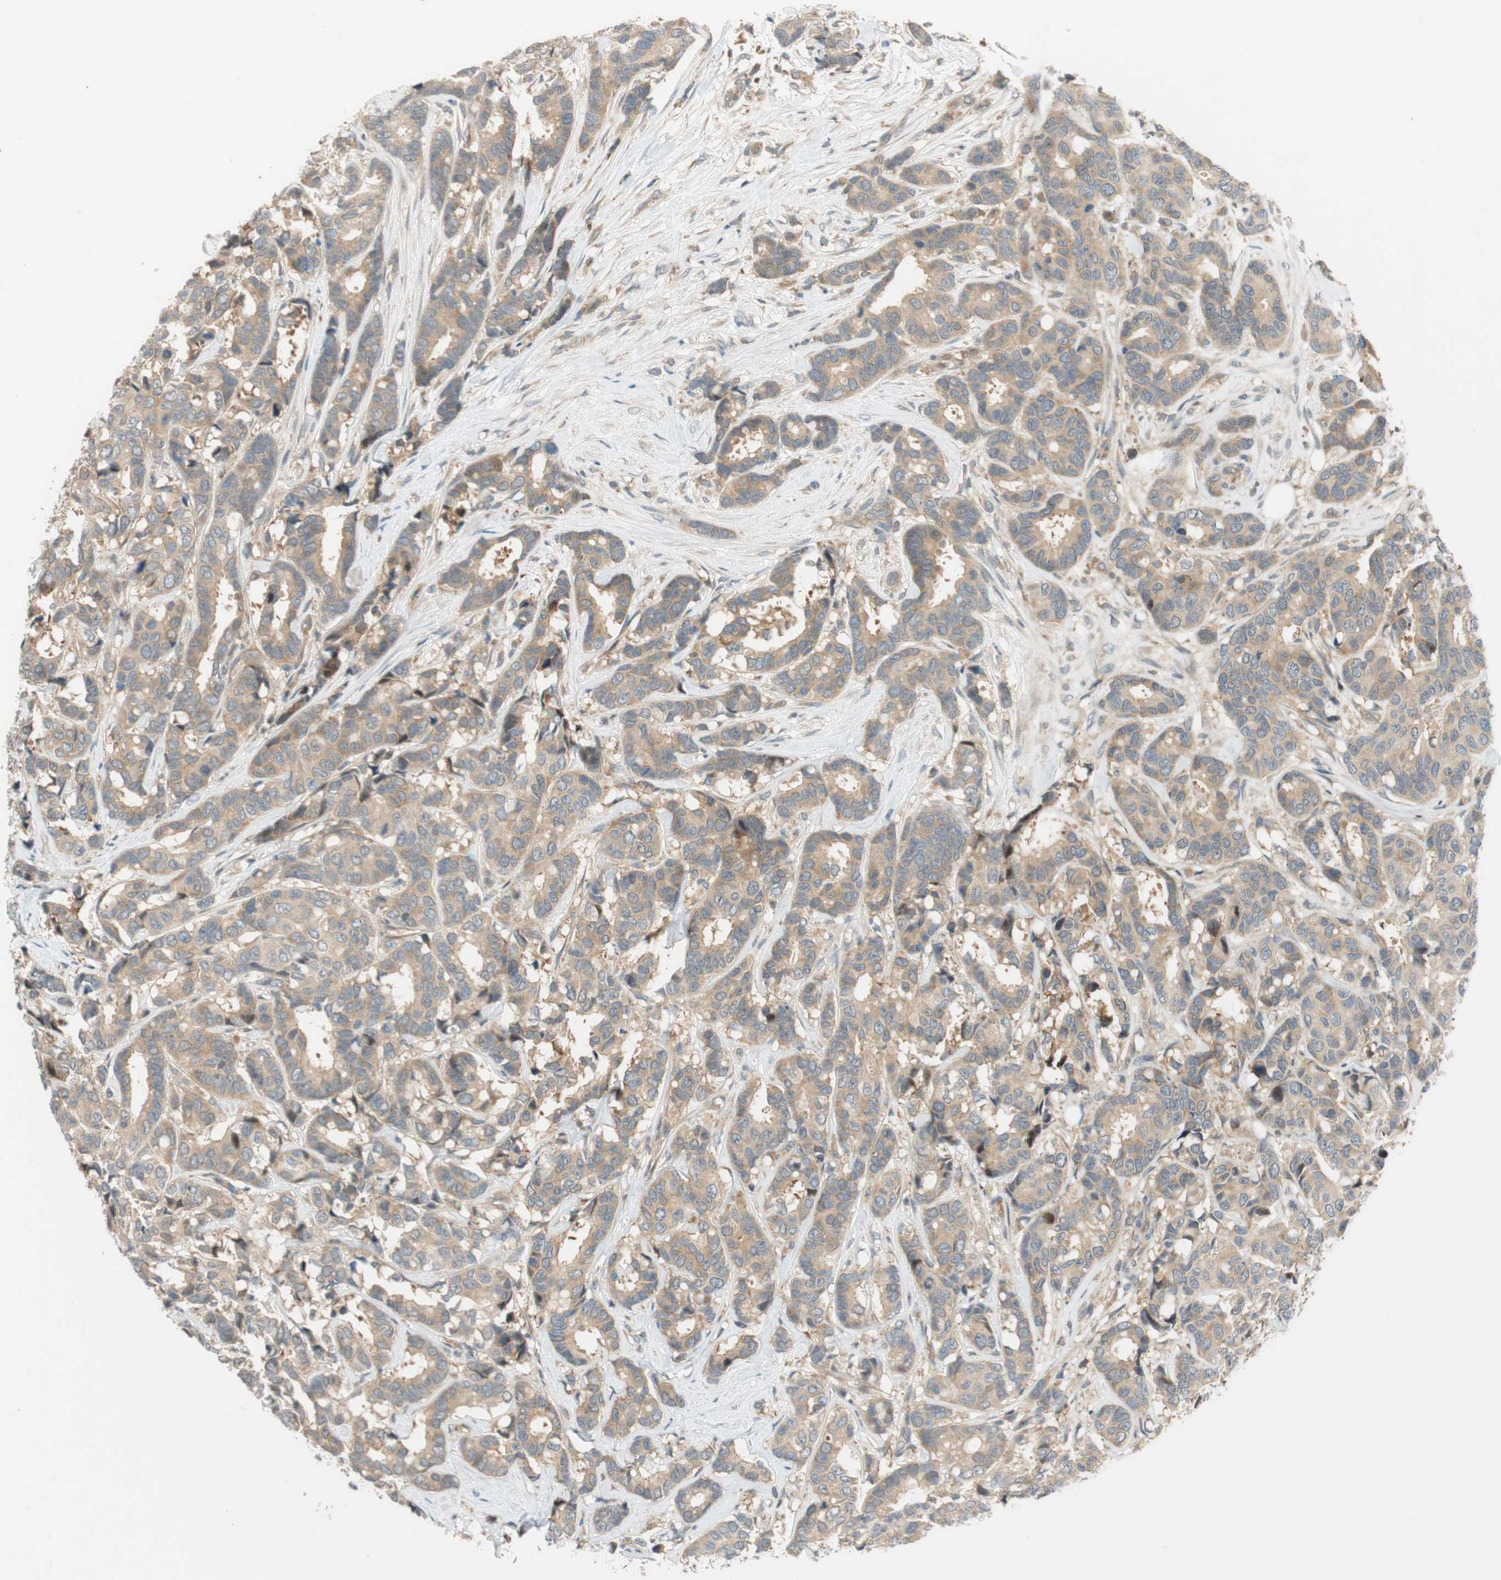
{"staining": {"intensity": "weak", "quantity": ">75%", "location": "cytoplasmic/membranous"}, "tissue": "breast cancer", "cell_type": "Tumor cells", "image_type": "cancer", "snomed": [{"axis": "morphology", "description": "Duct carcinoma"}, {"axis": "topography", "description": "Breast"}], "caption": "Protein expression analysis of human breast cancer reveals weak cytoplasmic/membranous positivity in approximately >75% of tumor cells.", "gene": "GATD1", "patient": {"sex": "female", "age": 87}}